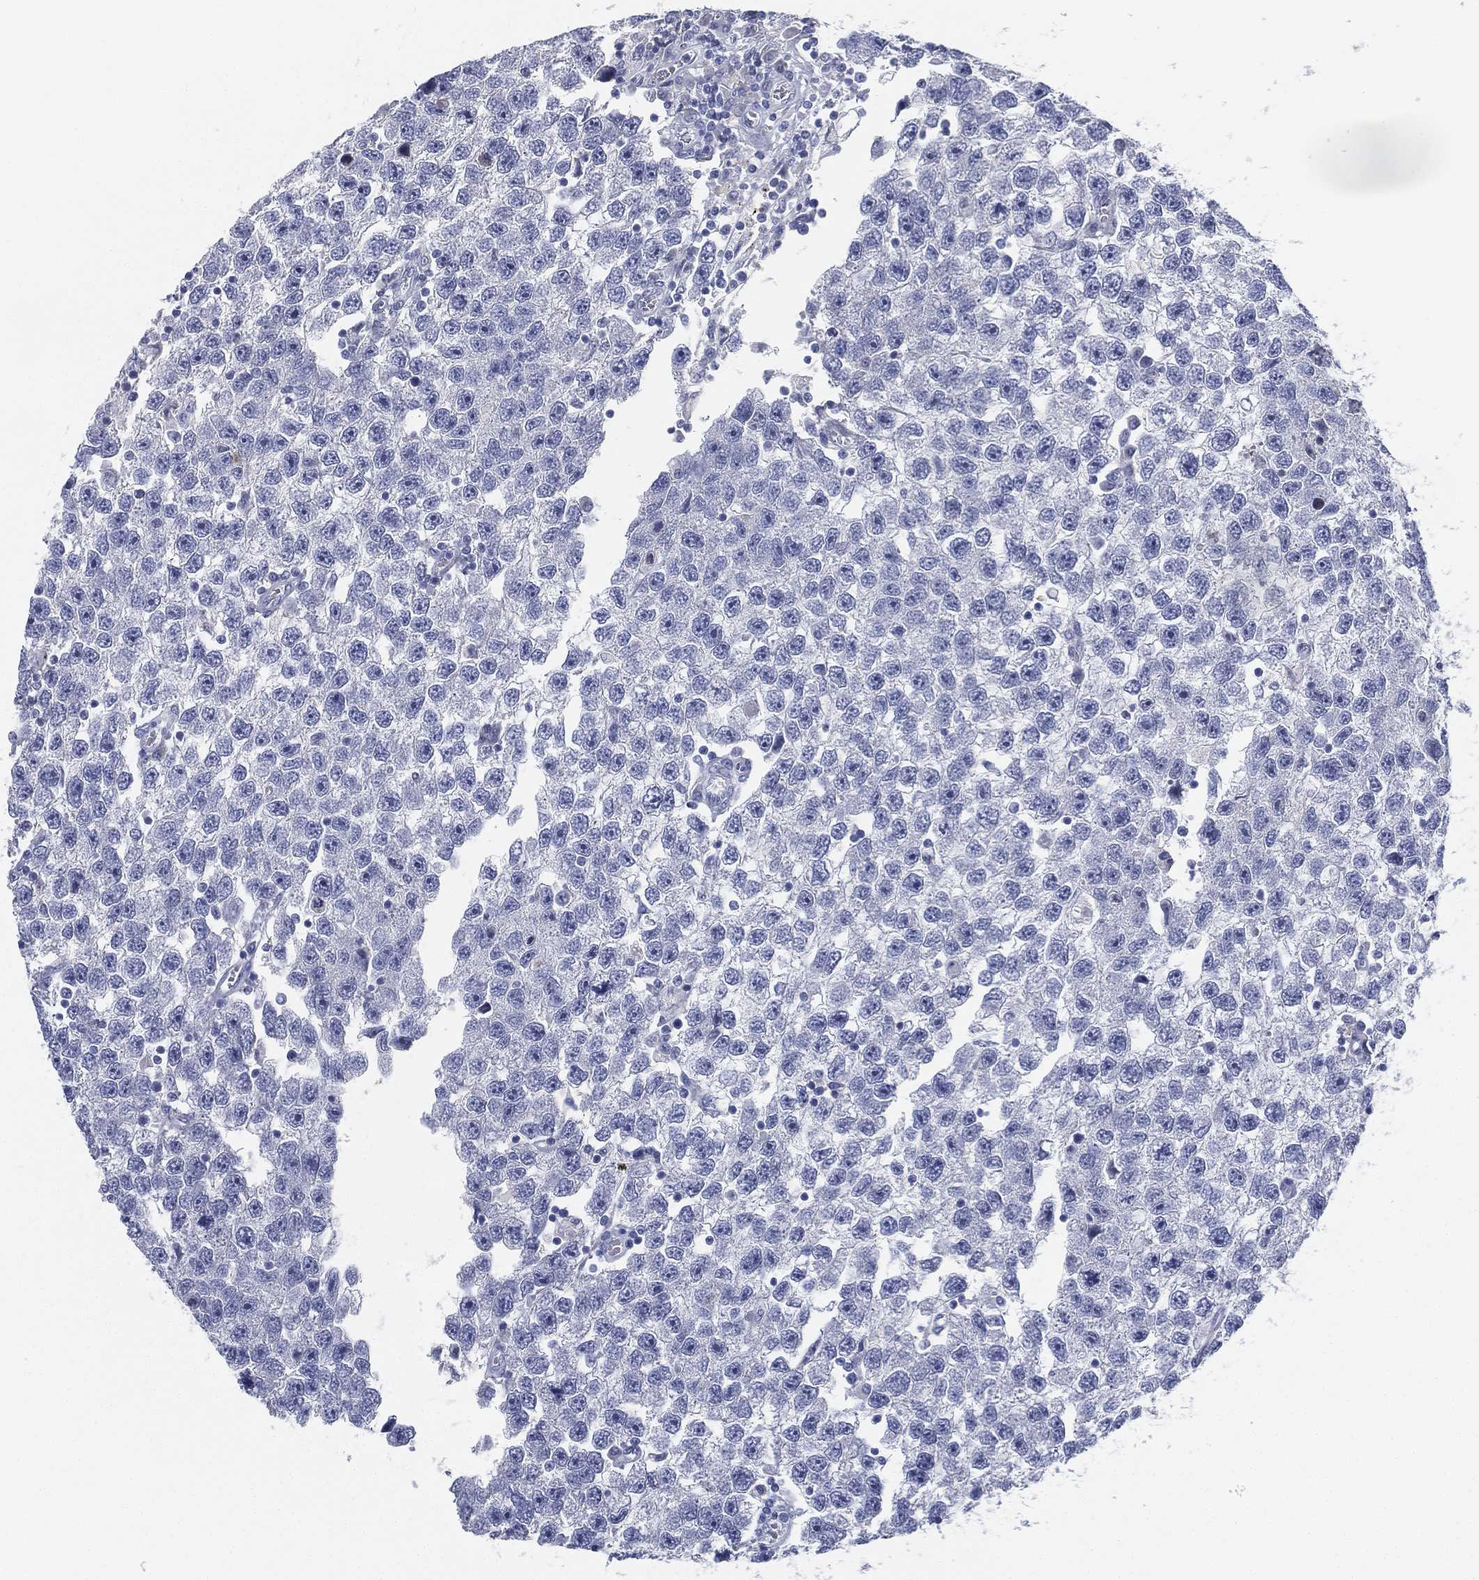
{"staining": {"intensity": "negative", "quantity": "none", "location": "none"}, "tissue": "testis cancer", "cell_type": "Tumor cells", "image_type": "cancer", "snomed": [{"axis": "morphology", "description": "Seminoma, NOS"}, {"axis": "topography", "description": "Testis"}], "caption": "IHC photomicrograph of neoplastic tissue: seminoma (testis) stained with DAB (3,3'-diaminobenzidine) demonstrates no significant protein positivity in tumor cells.", "gene": "SPPL2C", "patient": {"sex": "male", "age": 26}}